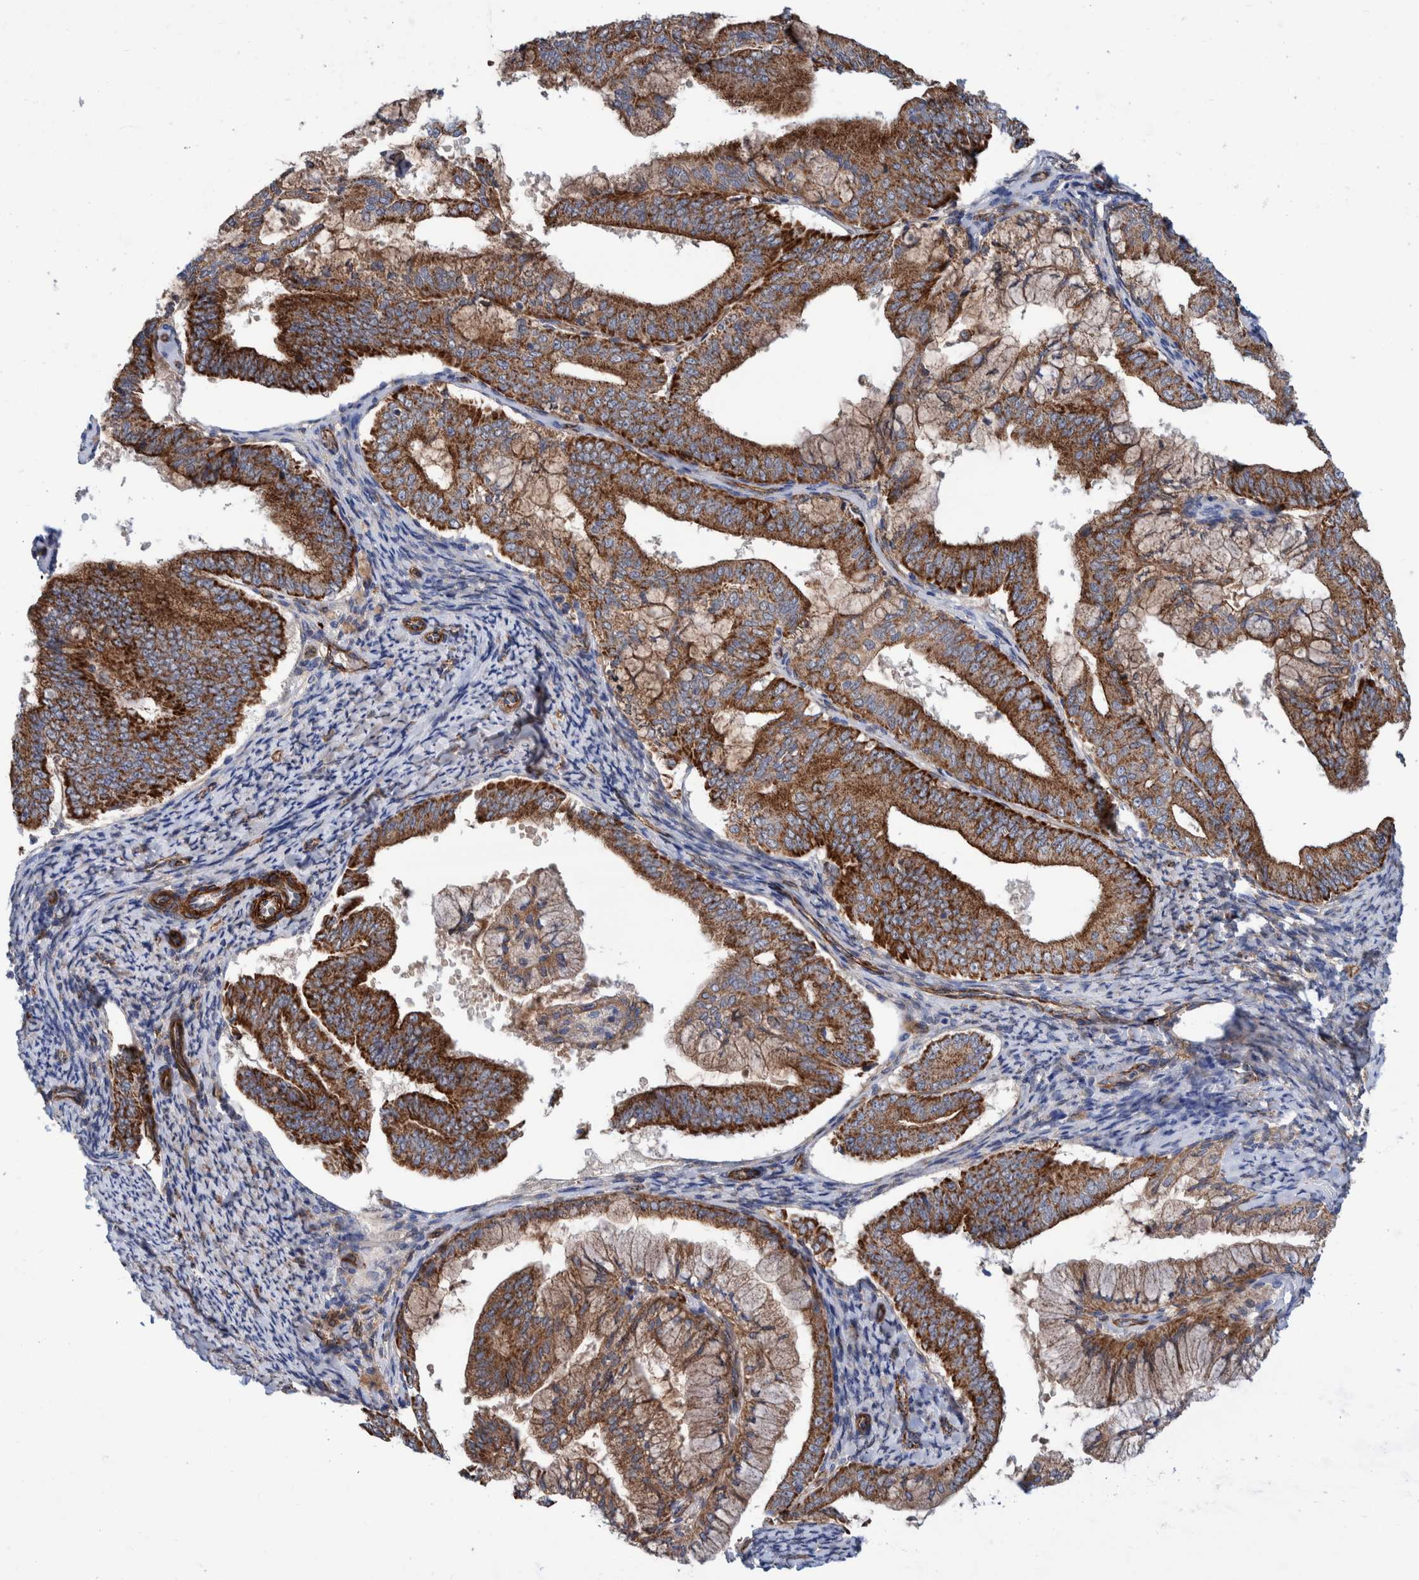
{"staining": {"intensity": "strong", "quantity": ">75%", "location": "cytoplasmic/membranous"}, "tissue": "endometrial cancer", "cell_type": "Tumor cells", "image_type": "cancer", "snomed": [{"axis": "morphology", "description": "Adenocarcinoma, NOS"}, {"axis": "topography", "description": "Endometrium"}], "caption": "Human endometrial cancer stained for a protein (brown) displays strong cytoplasmic/membranous positive expression in about >75% of tumor cells.", "gene": "SLC25A10", "patient": {"sex": "female", "age": 63}}